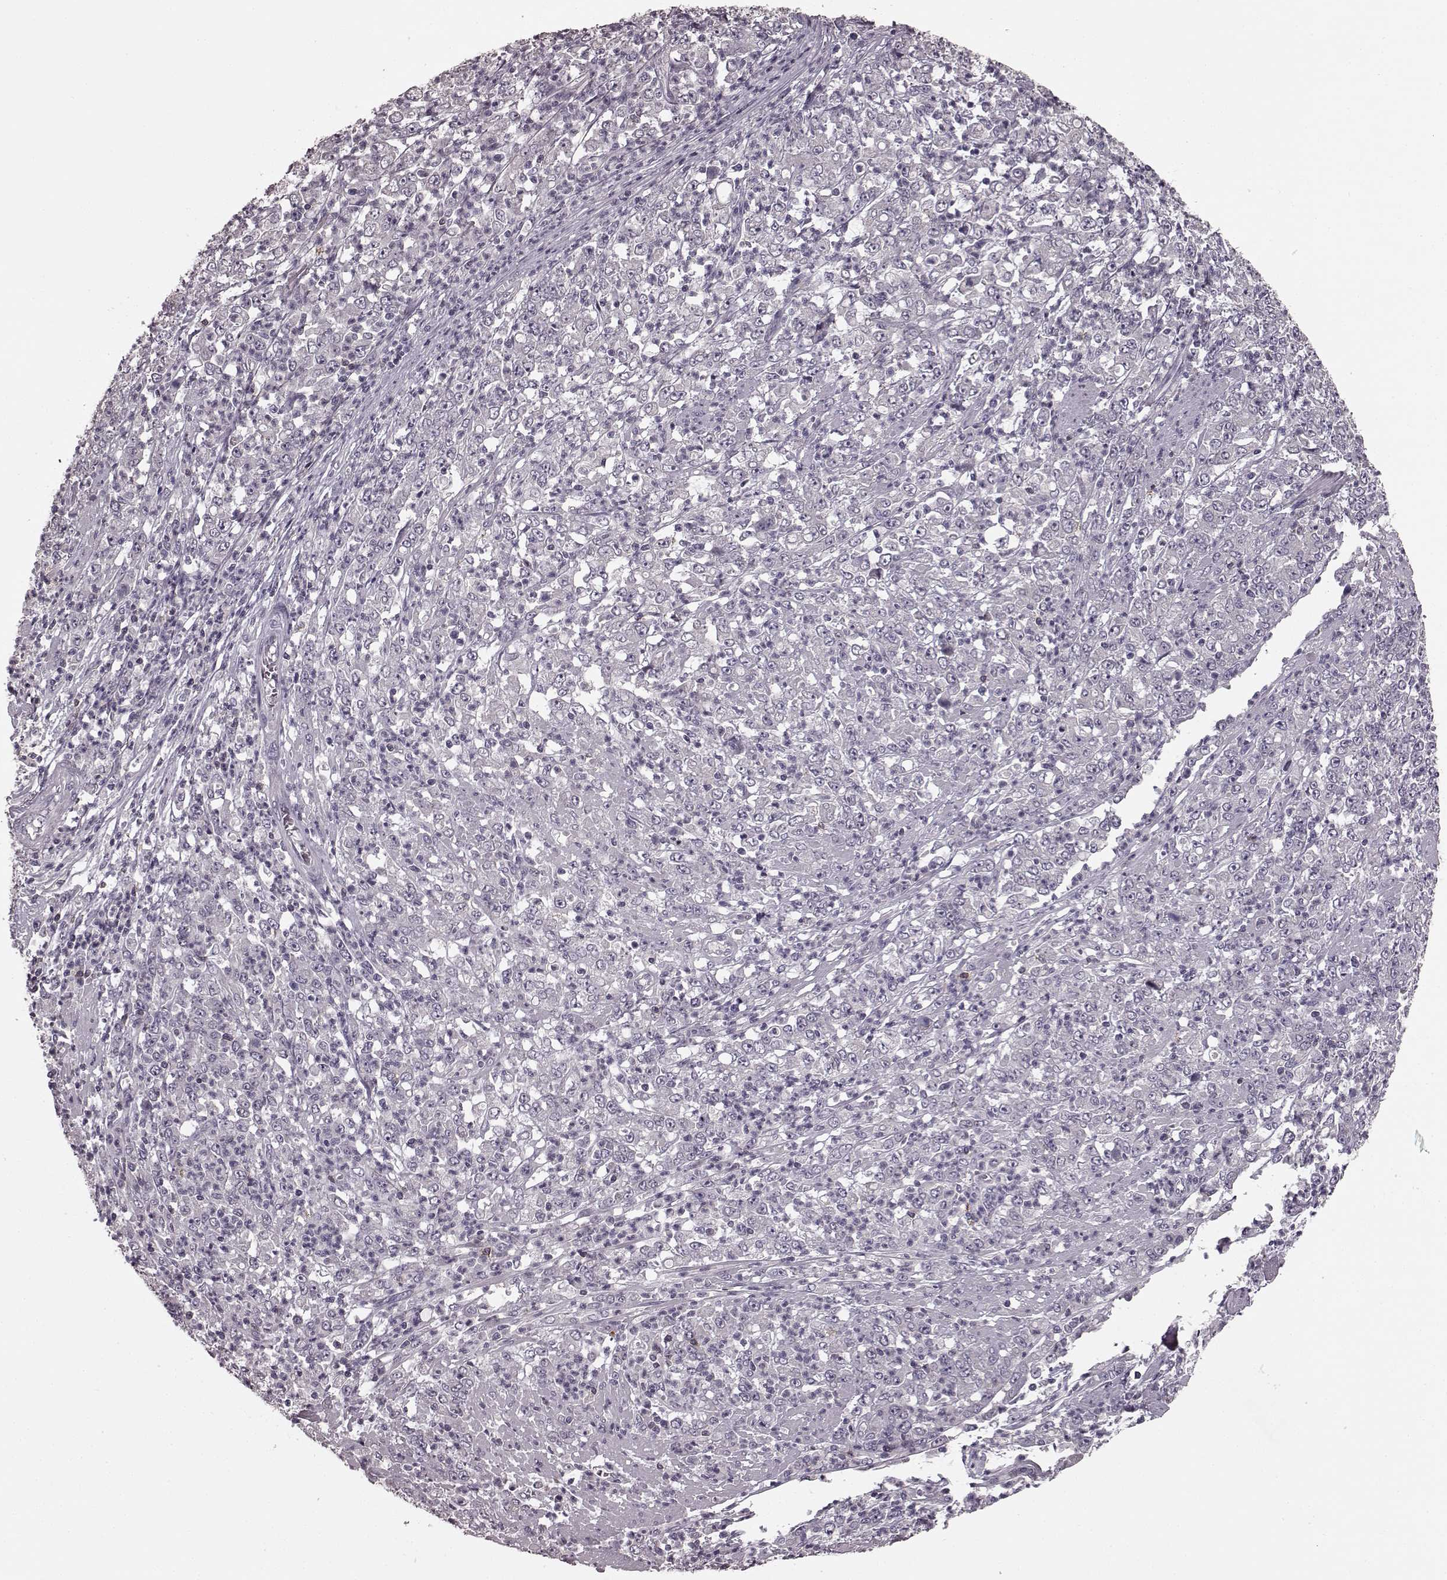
{"staining": {"intensity": "negative", "quantity": "none", "location": "none"}, "tissue": "stomach cancer", "cell_type": "Tumor cells", "image_type": "cancer", "snomed": [{"axis": "morphology", "description": "Adenocarcinoma, NOS"}, {"axis": "topography", "description": "Stomach, lower"}], "caption": "Tumor cells show no significant protein expression in stomach adenocarcinoma.", "gene": "CD28", "patient": {"sex": "female", "age": 71}}